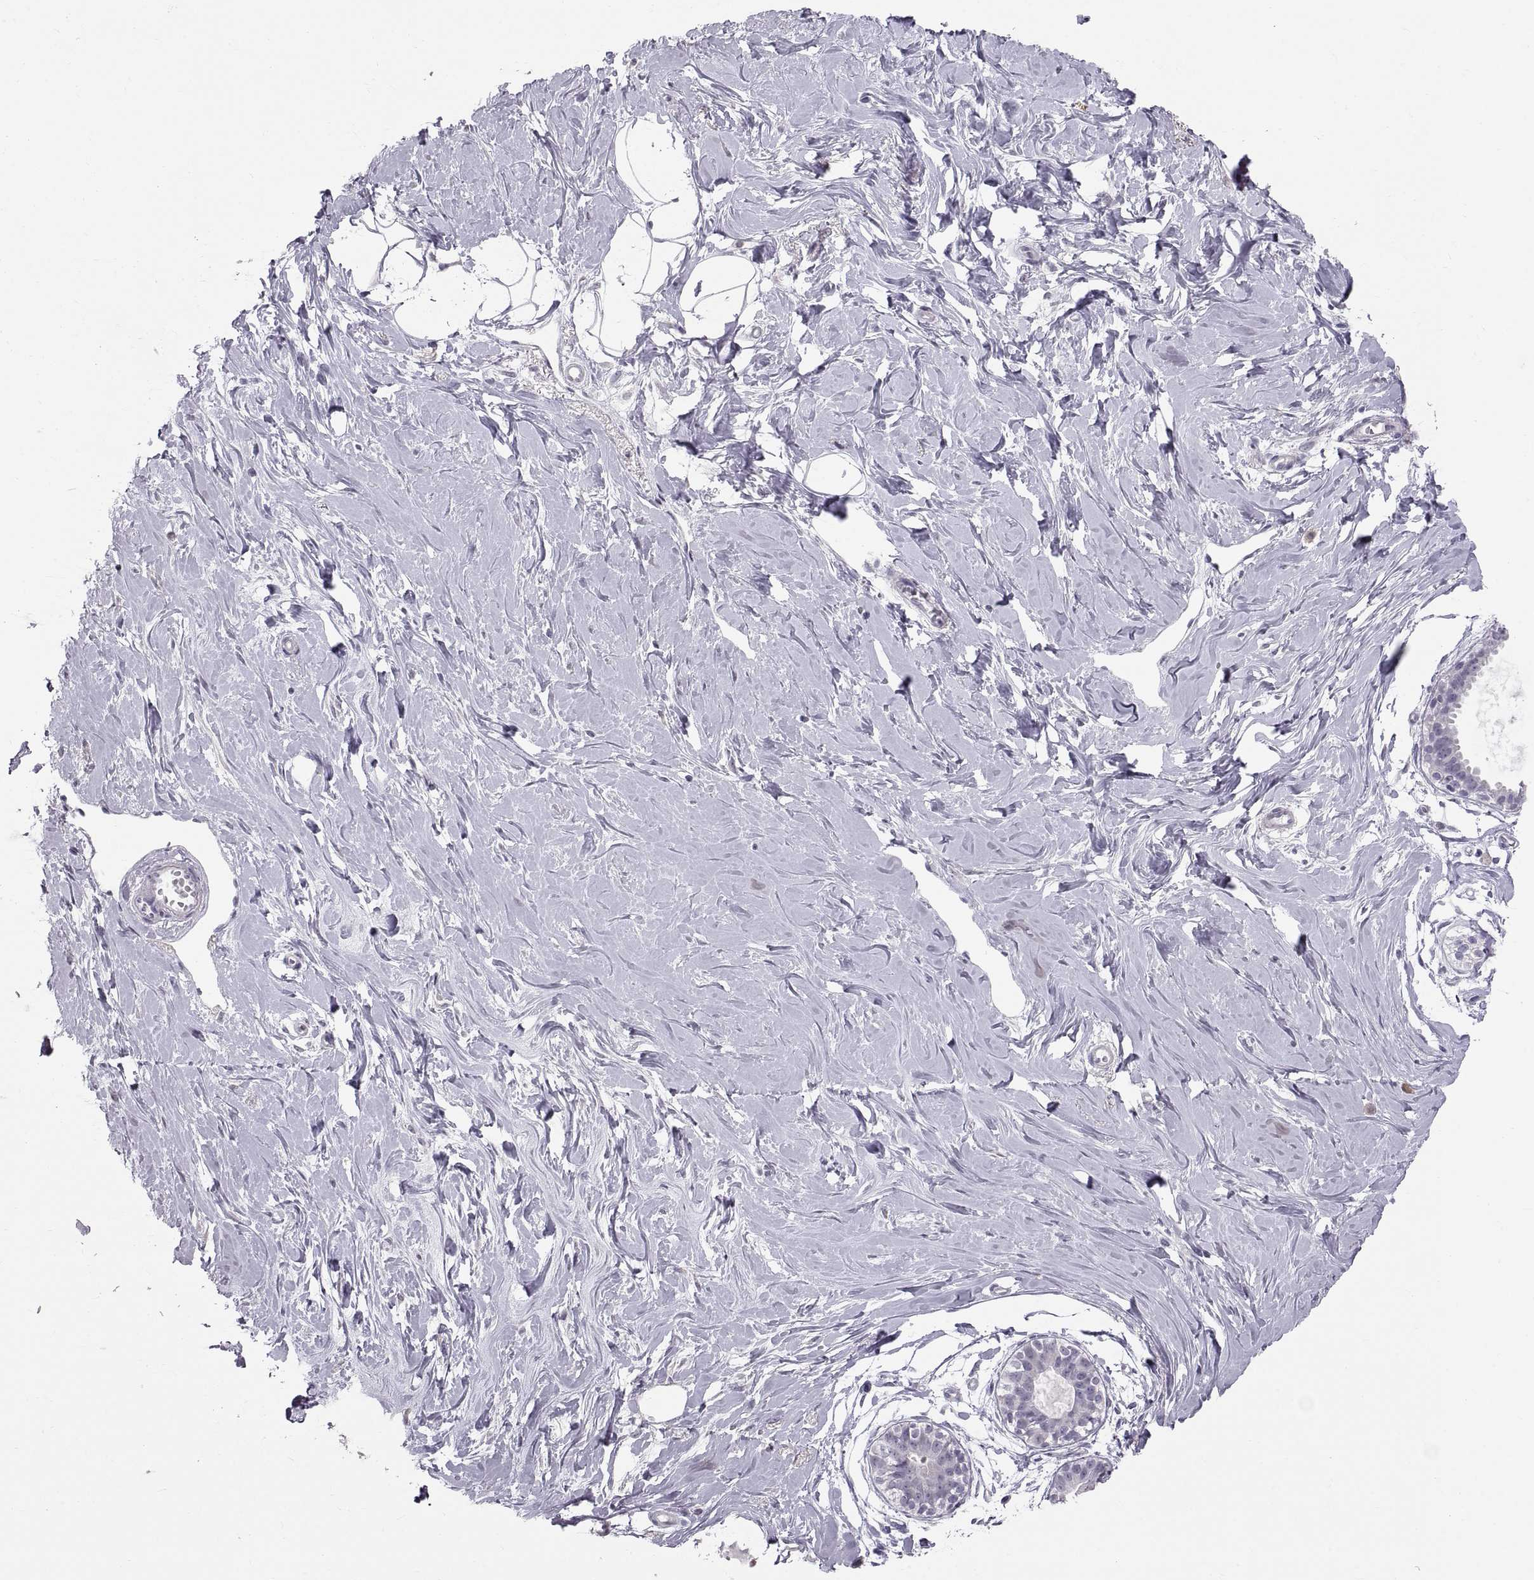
{"staining": {"intensity": "negative", "quantity": "none", "location": "none"}, "tissue": "breast", "cell_type": "Adipocytes", "image_type": "normal", "snomed": [{"axis": "morphology", "description": "Normal tissue, NOS"}, {"axis": "topography", "description": "Breast"}], "caption": "Immunohistochemistry (IHC) micrograph of benign breast: breast stained with DAB displays no significant protein positivity in adipocytes.", "gene": "SPACDR", "patient": {"sex": "female", "age": 49}}